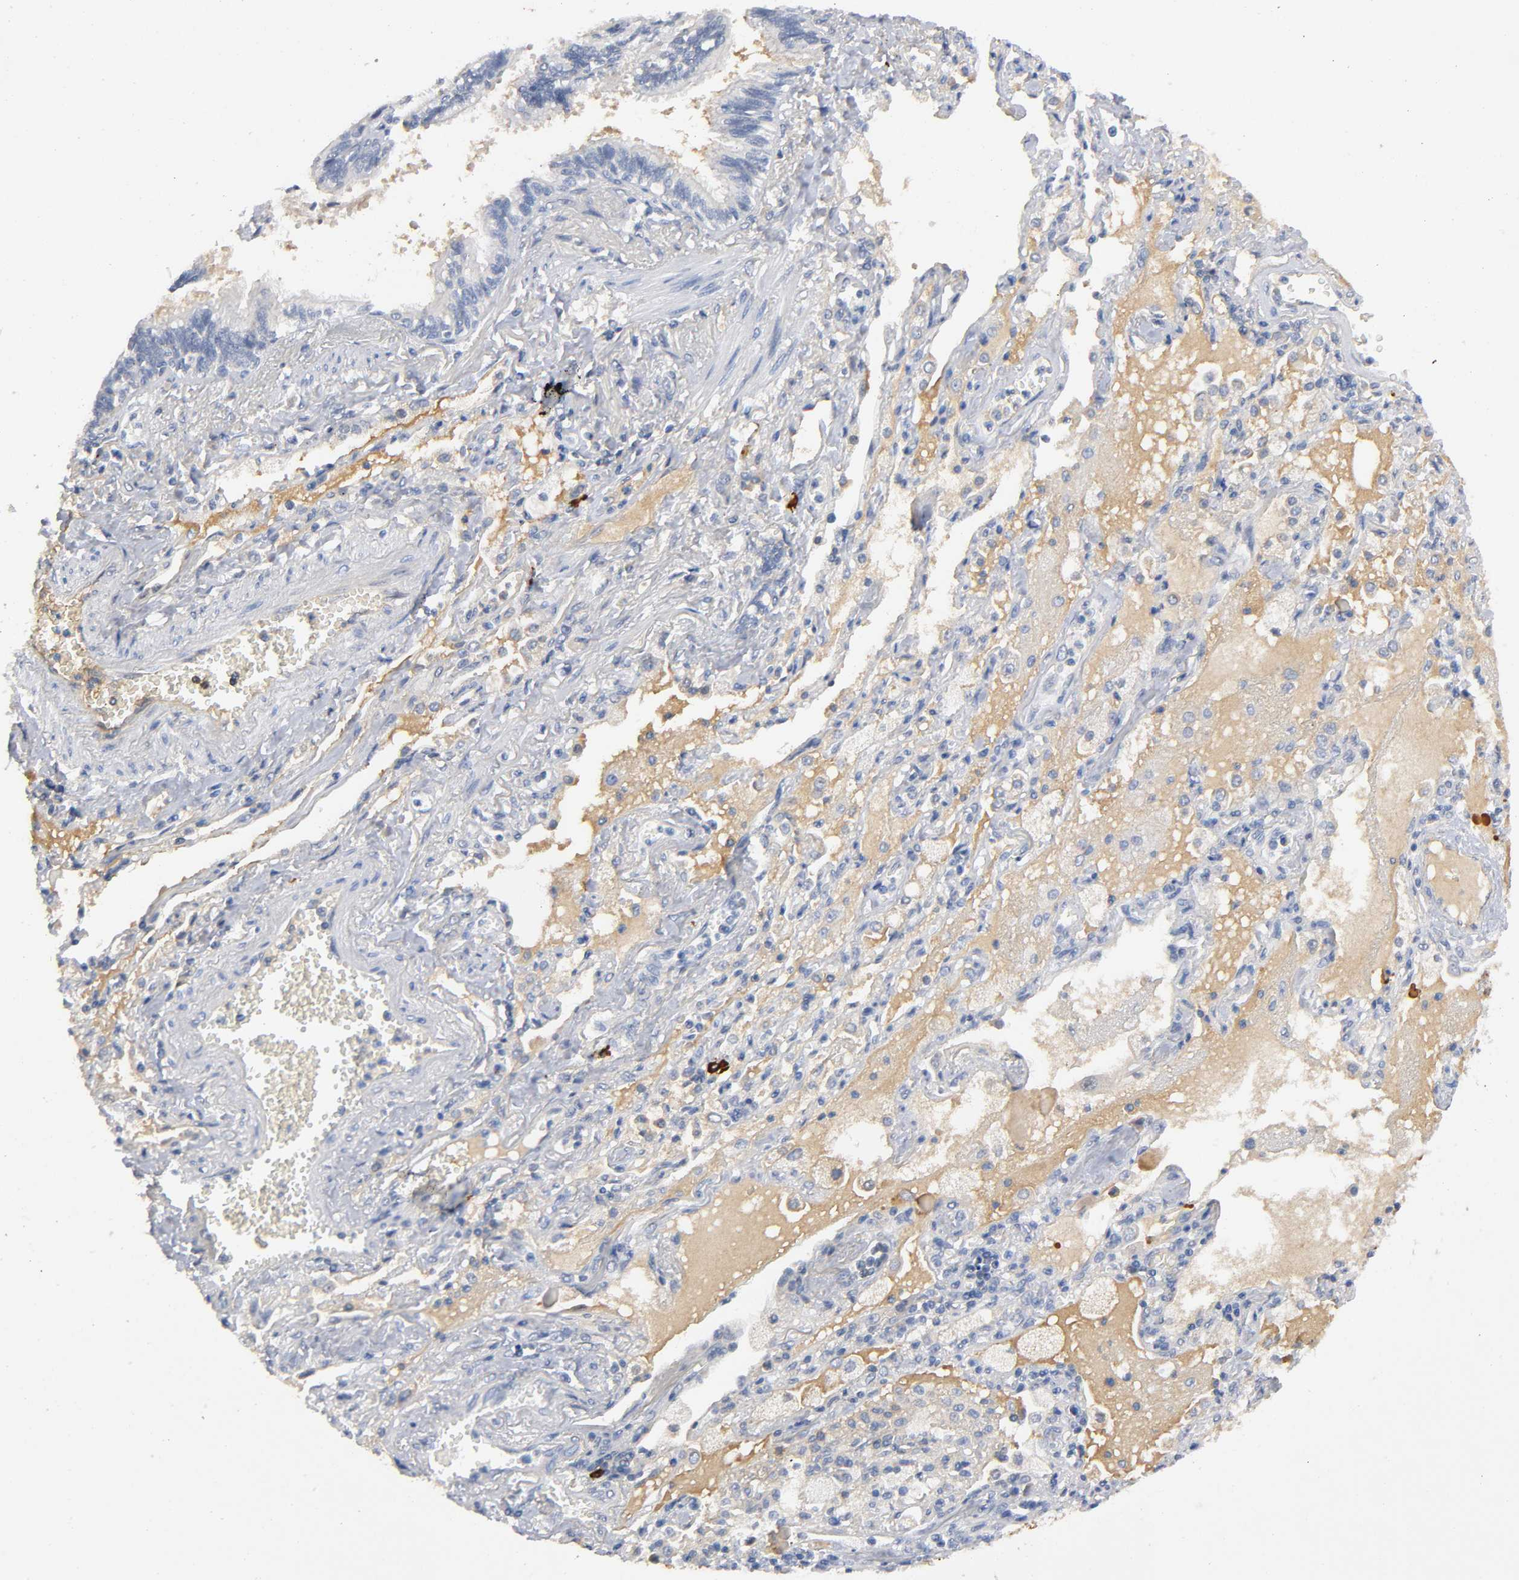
{"staining": {"intensity": "weak", "quantity": "<25%", "location": "cytoplasmic/membranous"}, "tissue": "lung cancer", "cell_type": "Tumor cells", "image_type": "cancer", "snomed": [{"axis": "morphology", "description": "Squamous cell carcinoma, NOS"}, {"axis": "topography", "description": "Lung"}], "caption": "Immunohistochemistry (IHC) photomicrograph of neoplastic tissue: human squamous cell carcinoma (lung) stained with DAB (3,3'-diaminobenzidine) demonstrates no significant protein positivity in tumor cells.", "gene": "NOVA1", "patient": {"sex": "female", "age": 76}}